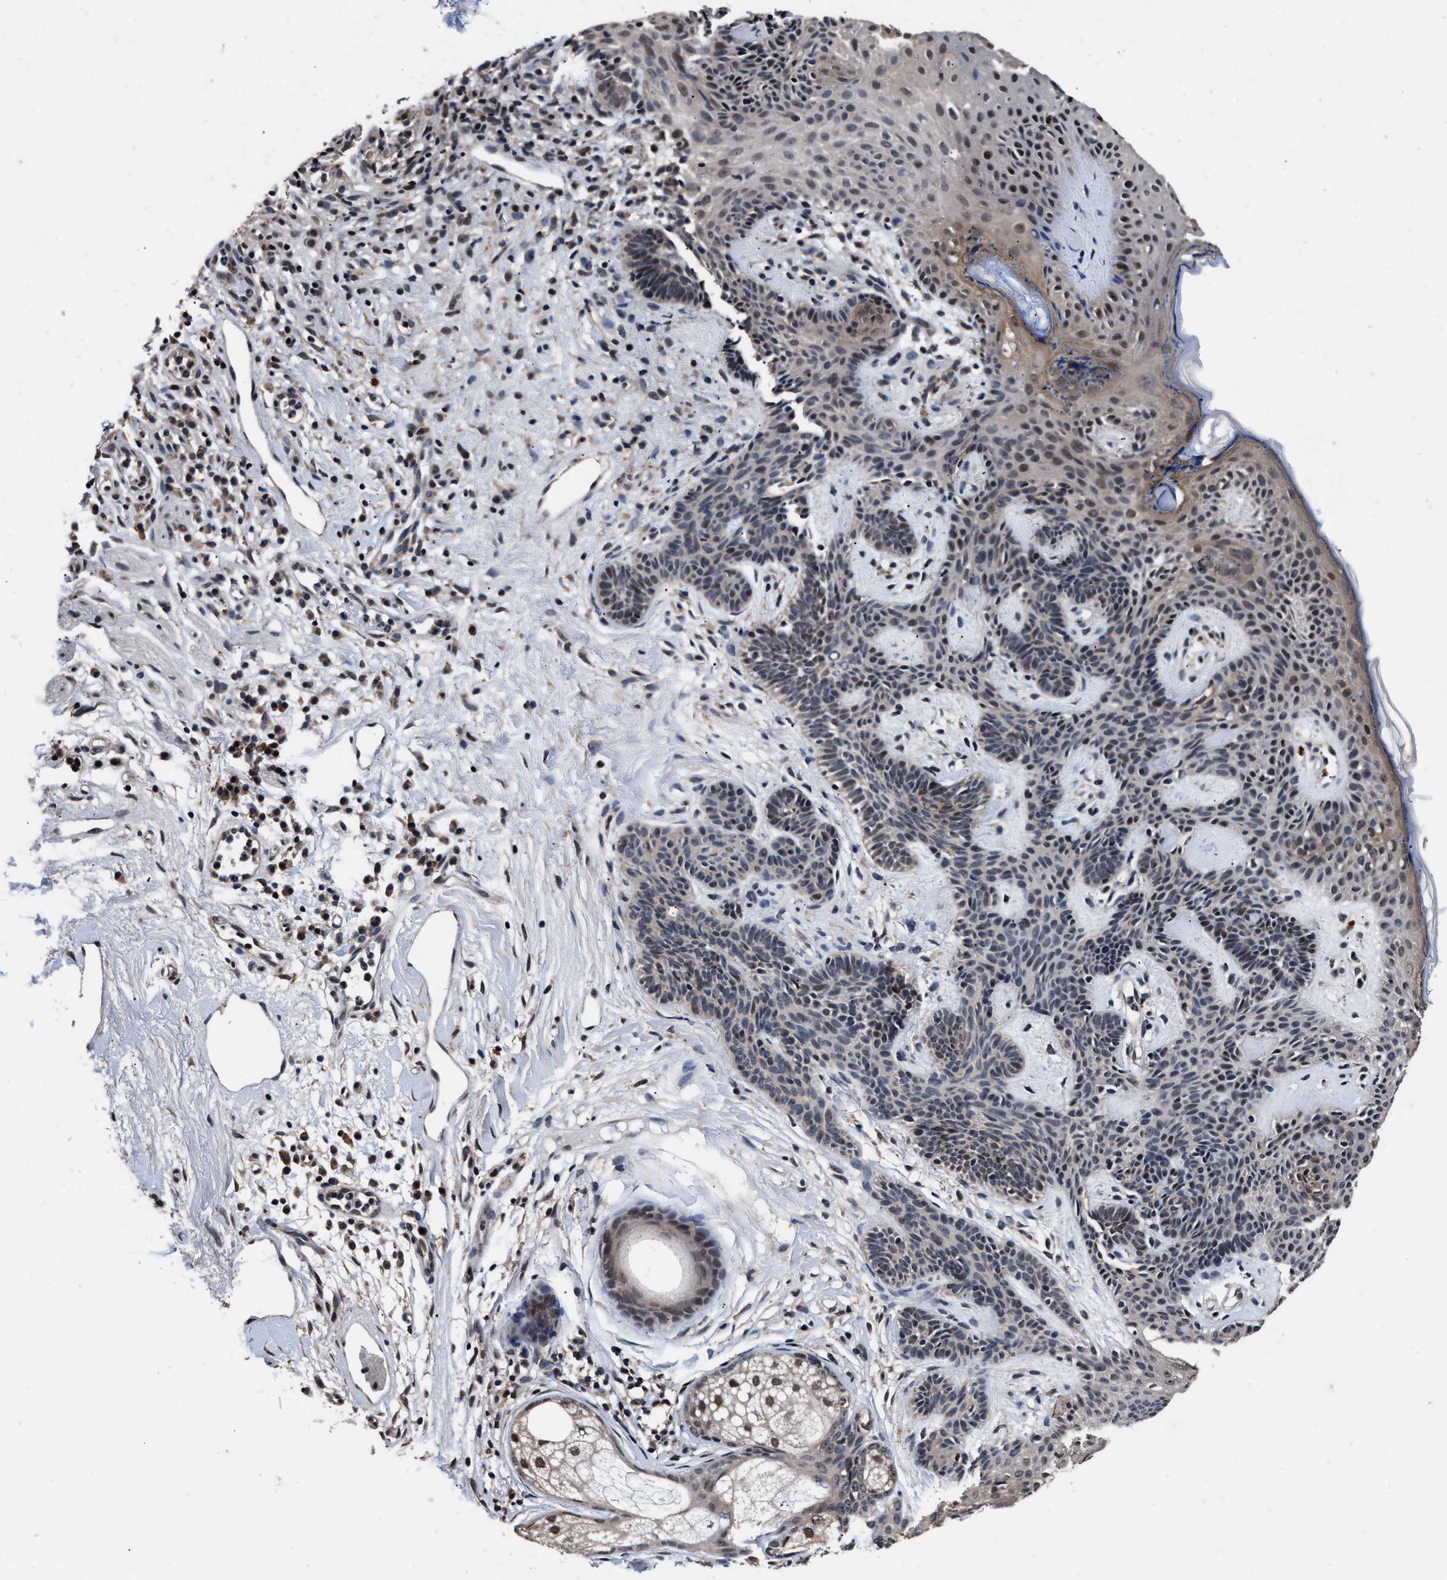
{"staining": {"intensity": "weak", "quantity": "25%-75%", "location": "nuclear"}, "tissue": "skin cancer", "cell_type": "Tumor cells", "image_type": "cancer", "snomed": [{"axis": "morphology", "description": "Developmental malformation"}, {"axis": "morphology", "description": "Basal cell carcinoma"}, {"axis": "topography", "description": "Skin"}], "caption": "Immunohistochemical staining of skin basal cell carcinoma exhibits low levels of weak nuclear expression in about 25%-75% of tumor cells.", "gene": "USP16", "patient": {"sex": "female", "age": 62}}